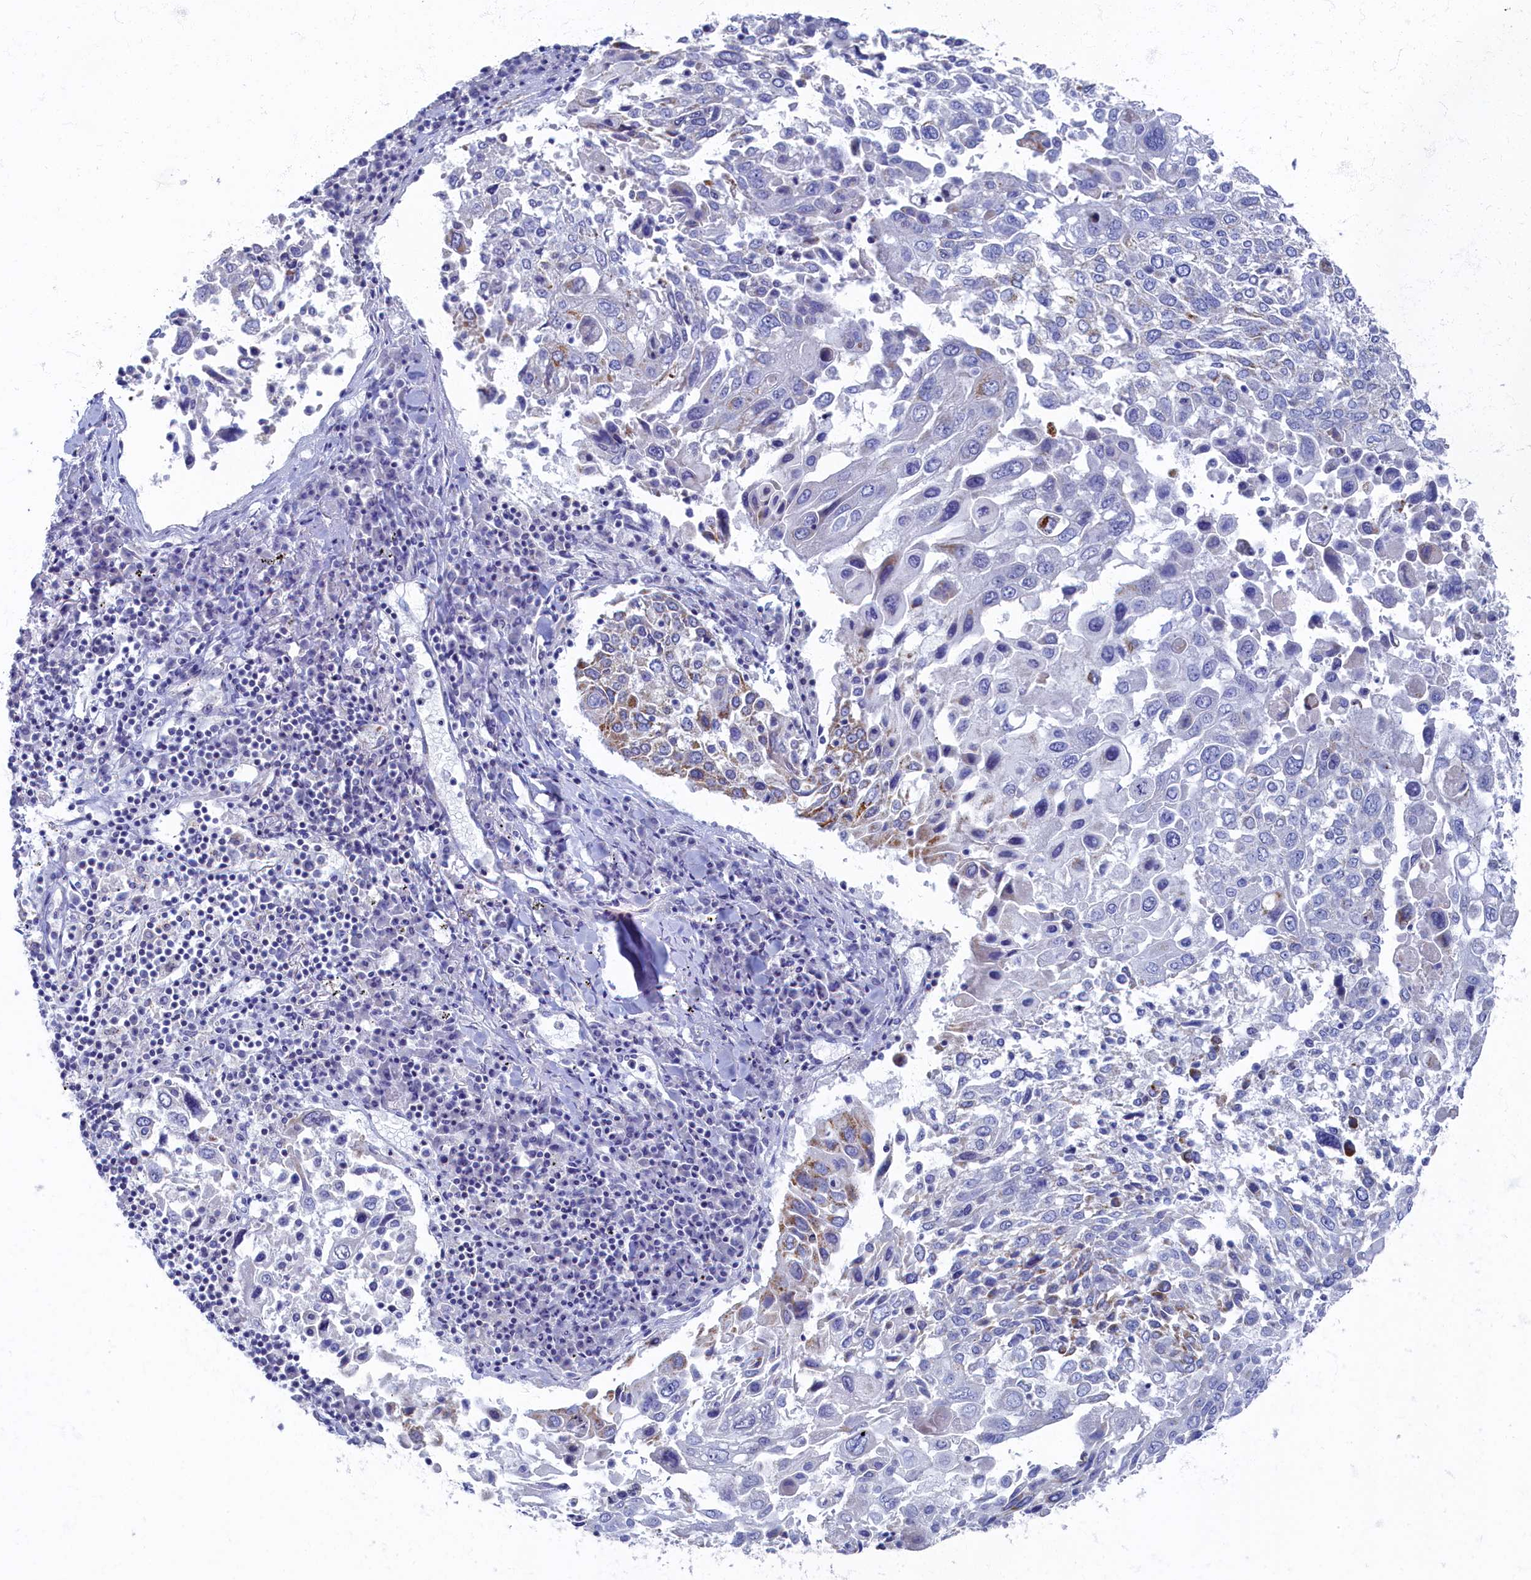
{"staining": {"intensity": "moderate", "quantity": "<25%", "location": "cytoplasmic/membranous"}, "tissue": "lung cancer", "cell_type": "Tumor cells", "image_type": "cancer", "snomed": [{"axis": "morphology", "description": "Squamous cell carcinoma, NOS"}, {"axis": "topography", "description": "Lung"}], "caption": "Immunohistochemical staining of lung cancer shows low levels of moderate cytoplasmic/membranous protein staining in about <25% of tumor cells. (brown staining indicates protein expression, while blue staining denotes nuclei).", "gene": "OCIAD2", "patient": {"sex": "male", "age": 65}}